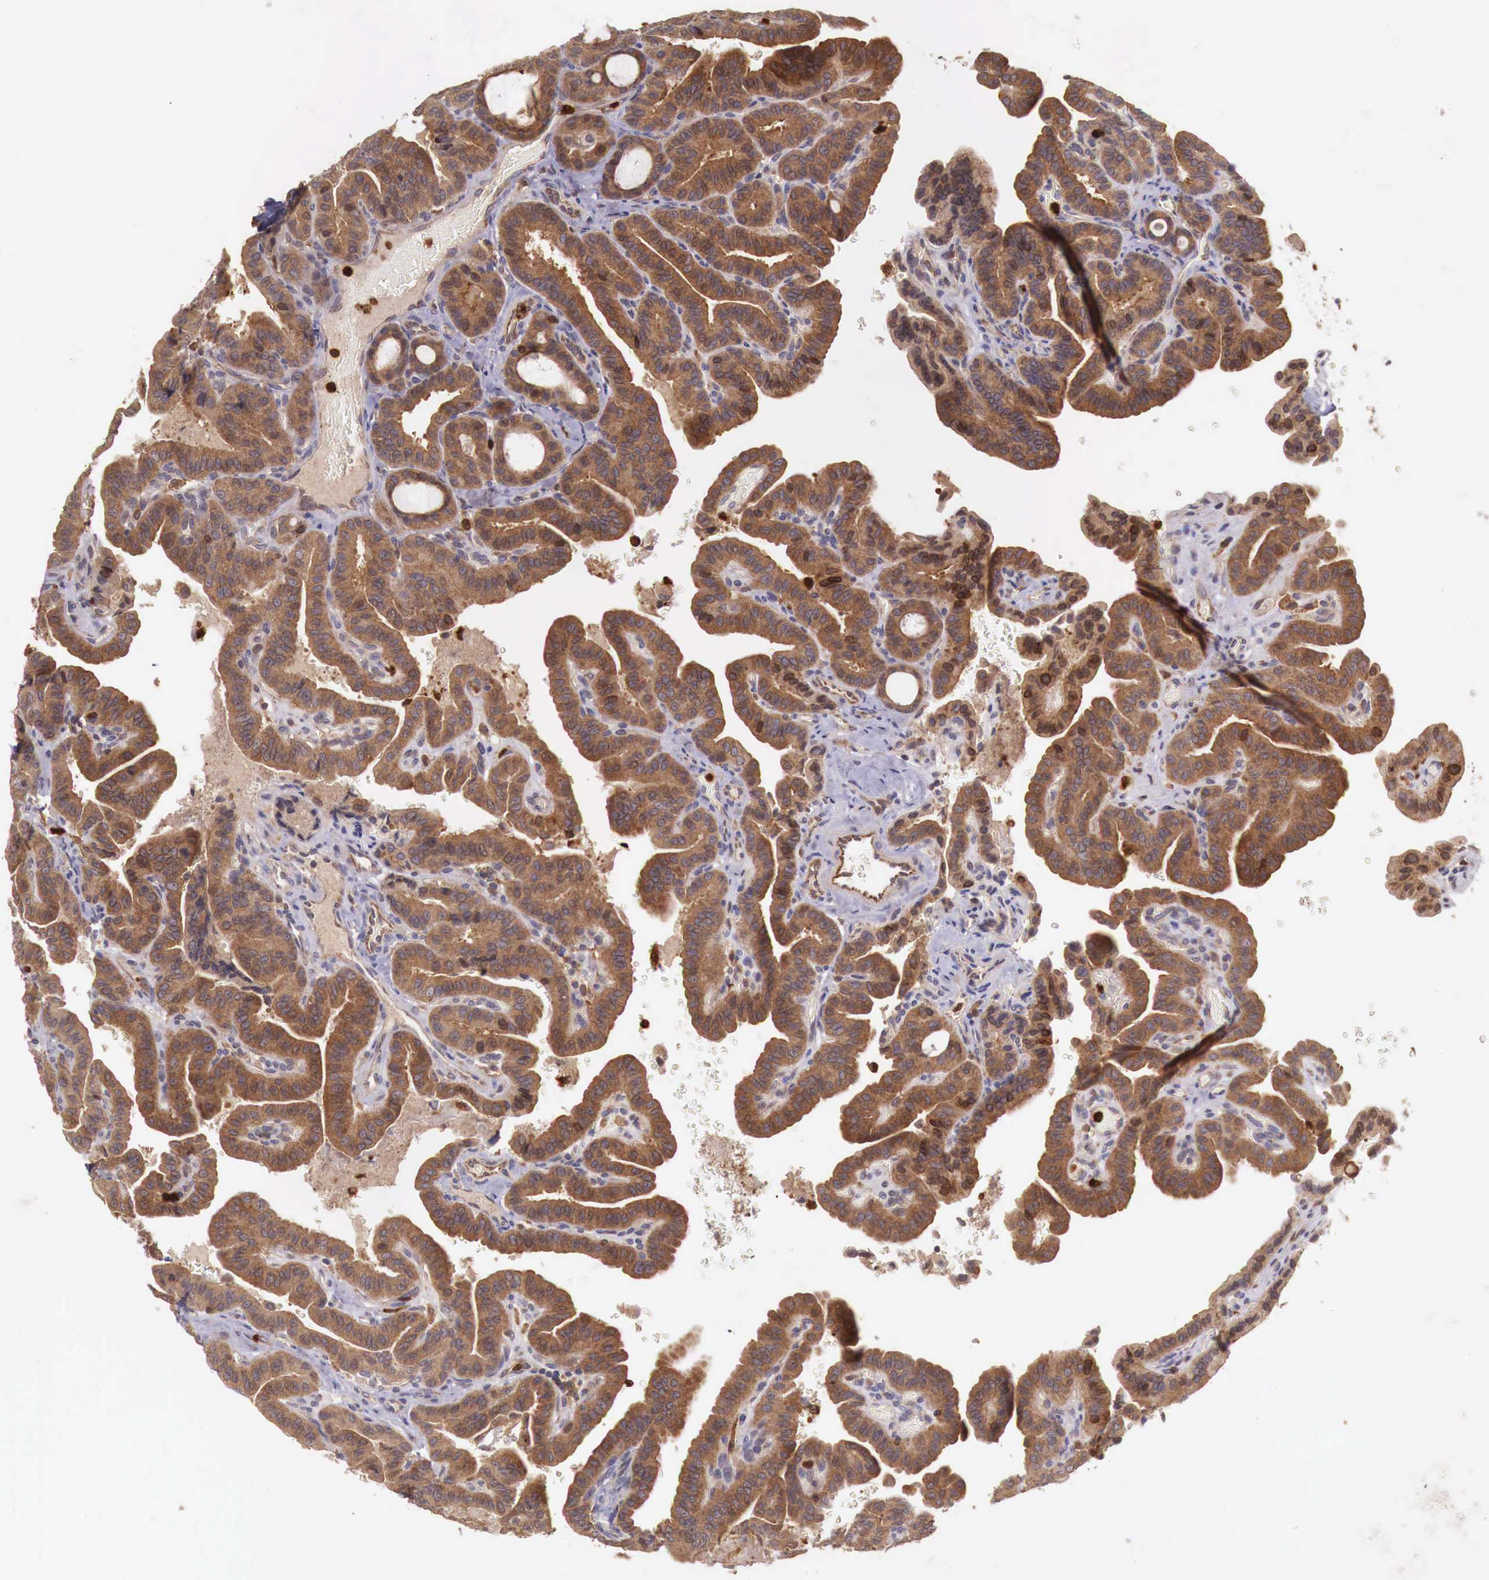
{"staining": {"intensity": "strong", "quantity": ">75%", "location": "cytoplasmic/membranous"}, "tissue": "thyroid cancer", "cell_type": "Tumor cells", "image_type": "cancer", "snomed": [{"axis": "morphology", "description": "Papillary adenocarcinoma, NOS"}, {"axis": "topography", "description": "Thyroid gland"}], "caption": "Thyroid cancer stained with a brown dye exhibits strong cytoplasmic/membranous positive expression in about >75% of tumor cells.", "gene": "GAB2", "patient": {"sex": "male", "age": 87}}